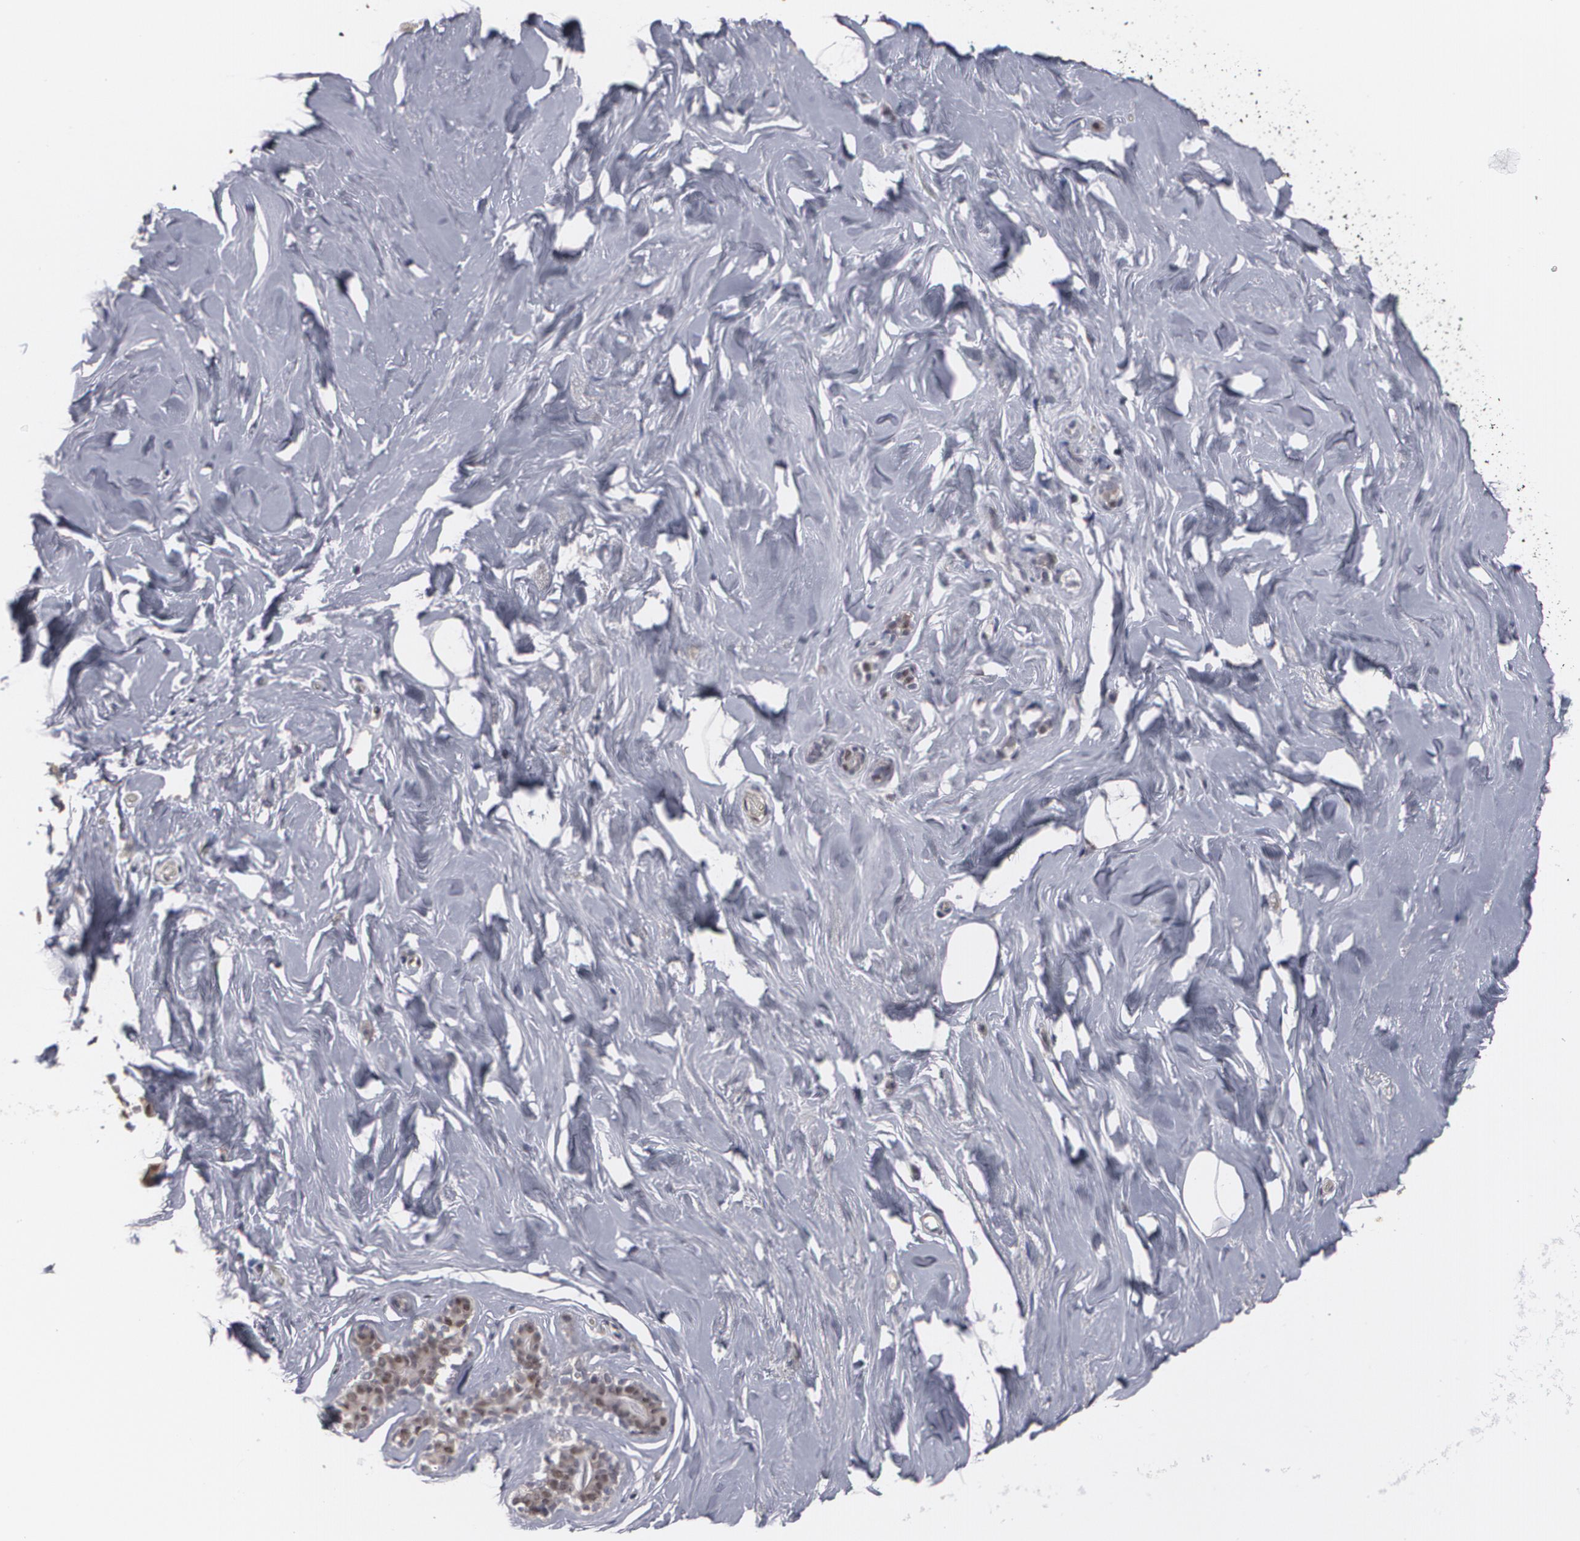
{"staining": {"intensity": "negative", "quantity": "none", "location": "none"}, "tissue": "breast", "cell_type": "Adipocytes", "image_type": "normal", "snomed": [{"axis": "morphology", "description": "Normal tissue, NOS"}, {"axis": "topography", "description": "Breast"}], "caption": "Adipocytes are negative for brown protein staining in normal breast. (DAB immunohistochemistry (IHC) with hematoxylin counter stain).", "gene": "INTS6L", "patient": {"sex": "female", "age": 23}}